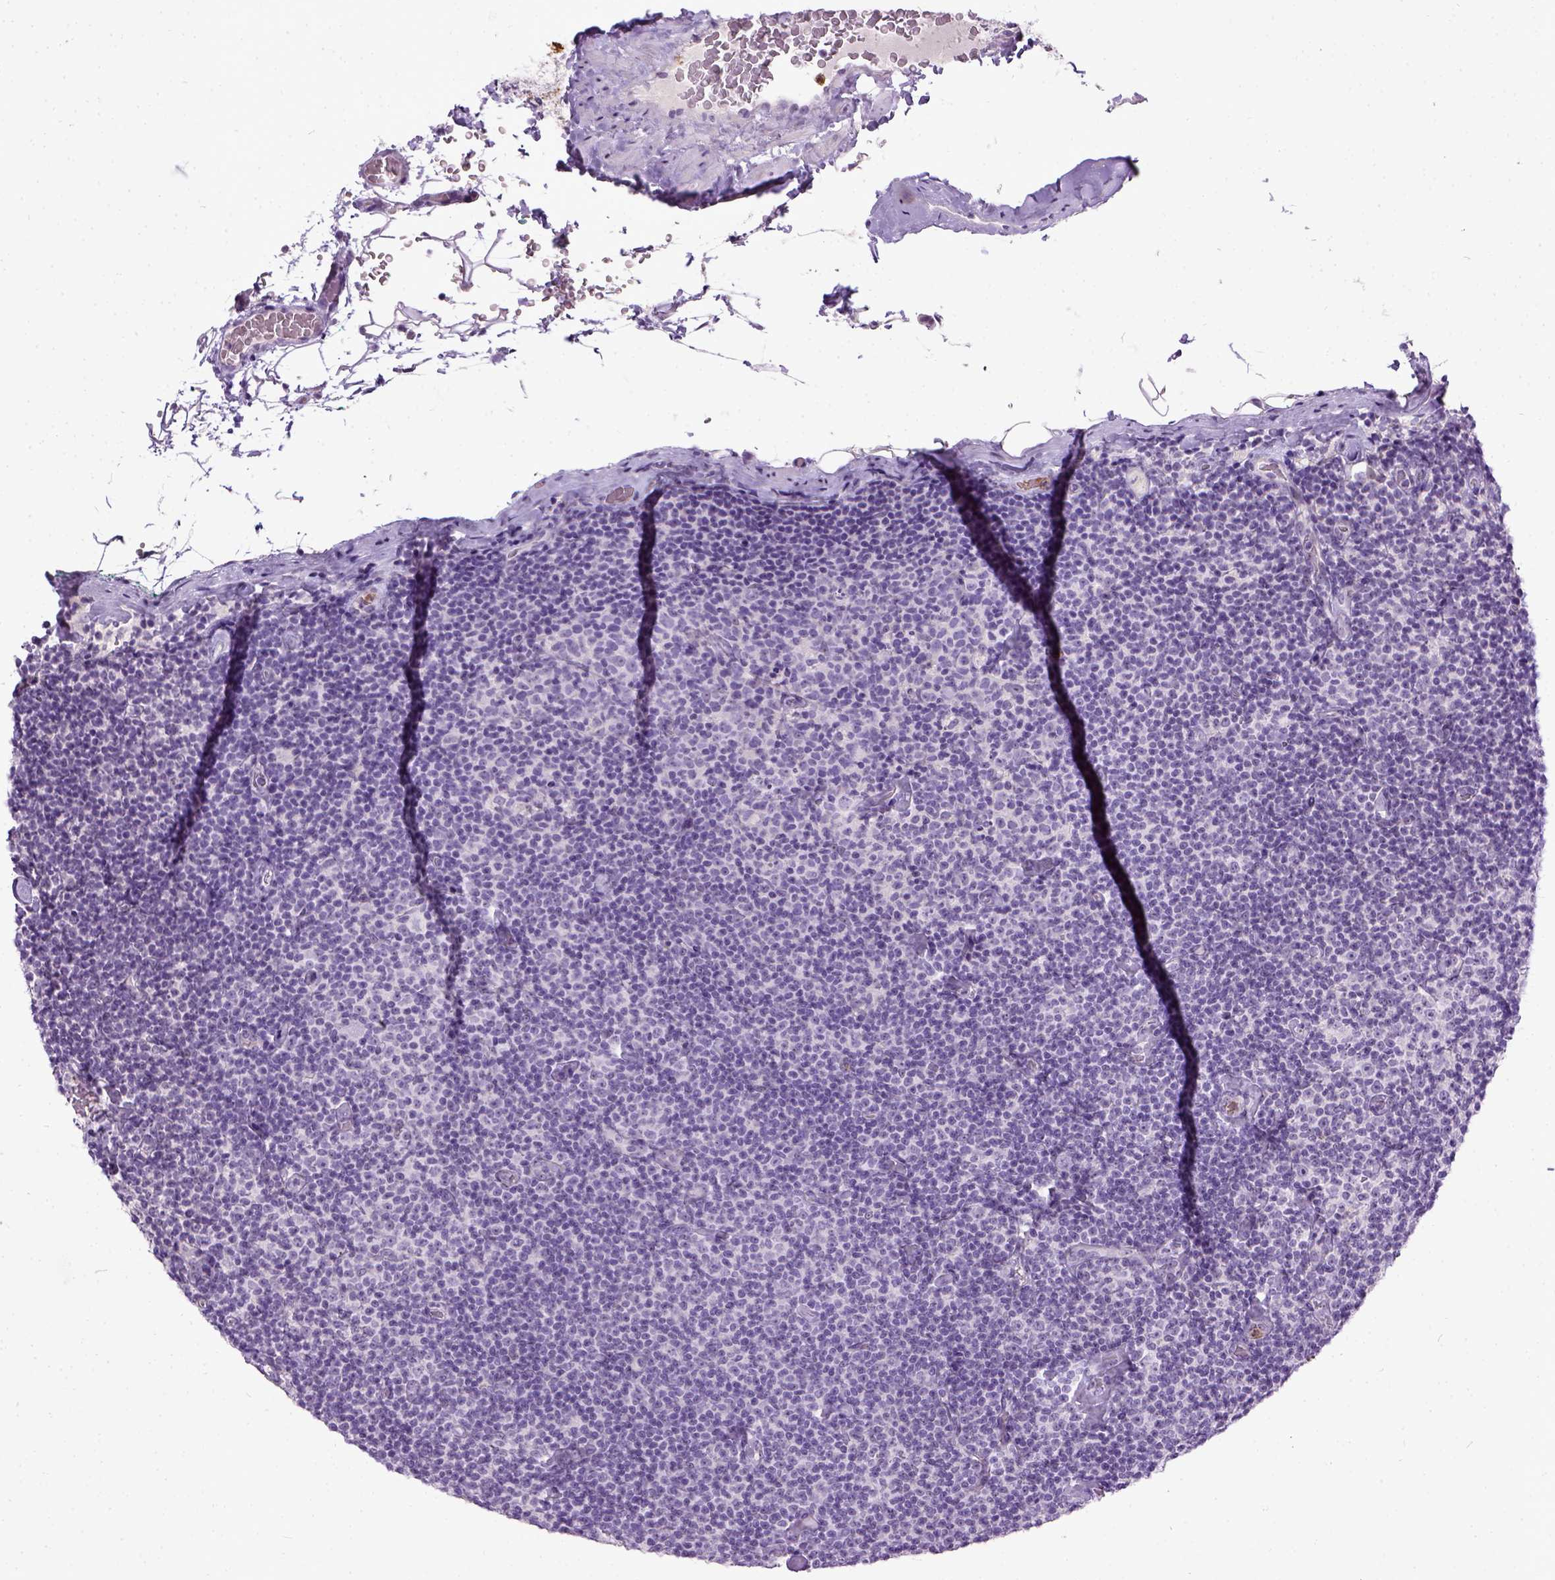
{"staining": {"intensity": "negative", "quantity": "none", "location": "none"}, "tissue": "lymphoma", "cell_type": "Tumor cells", "image_type": "cancer", "snomed": [{"axis": "morphology", "description": "Malignant lymphoma, non-Hodgkin's type, Low grade"}, {"axis": "topography", "description": "Lymph node"}], "caption": "Immunohistochemistry photomicrograph of neoplastic tissue: human low-grade malignant lymphoma, non-Hodgkin's type stained with DAB (3,3'-diaminobenzidine) reveals no significant protein expression in tumor cells.", "gene": "MAPT", "patient": {"sex": "male", "age": 81}}